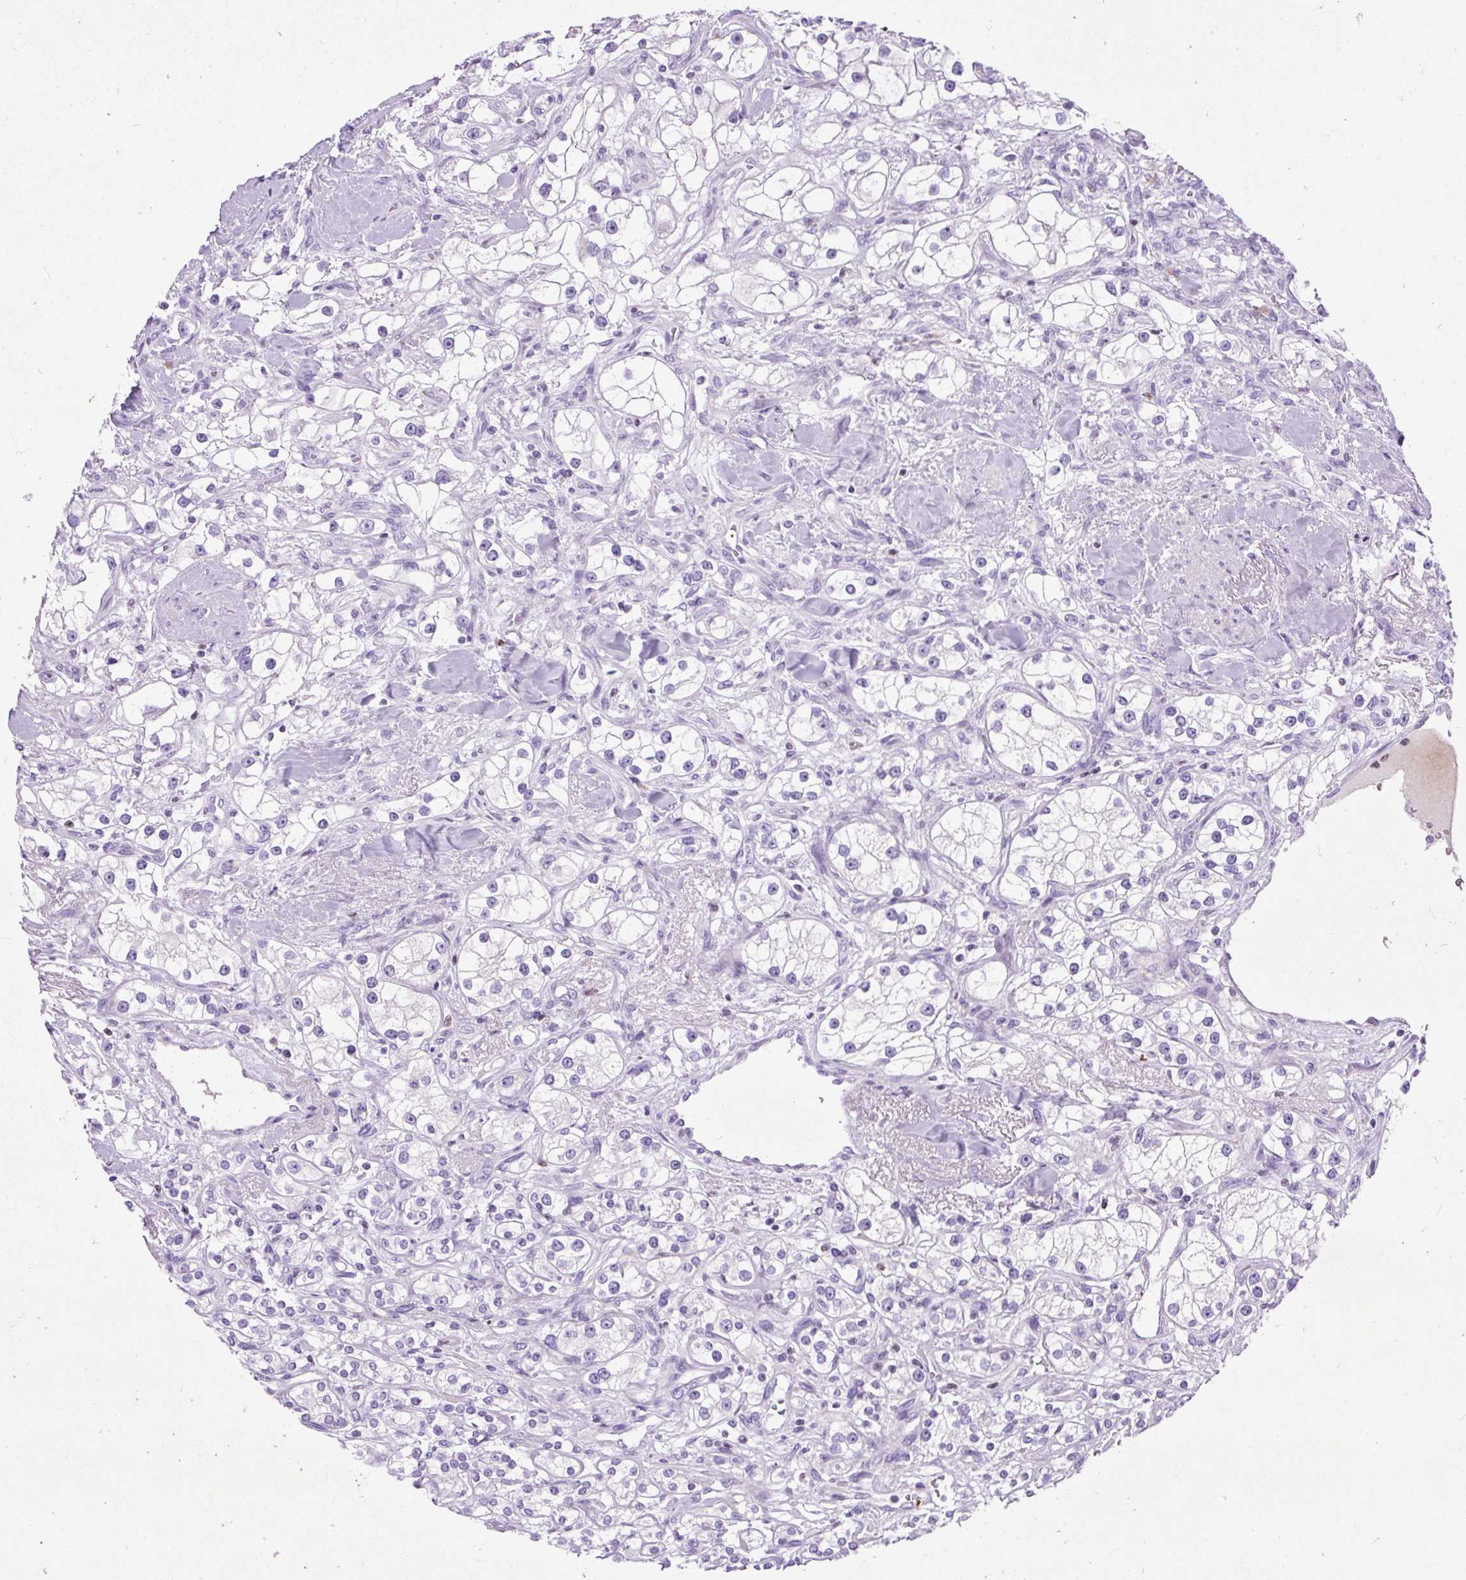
{"staining": {"intensity": "negative", "quantity": "none", "location": "none"}, "tissue": "renal cancer", "cell_type": "Tumor cells", "image_type": "cancer", "snomed": [{"axis": "morphology", "description": "Adenocarcinoma, NOS"}, {"axis": "topography", "description": "Kidney"}], "caption": "Immunohistochemistry photomicrograph of renal cancer (adenocarcinoma) stained for a protein (brown), which displays no positivity in tumor cells. (DAB (3,3'-diaminobenzidine) IHC with hematoxylin counter stain).", "gene": "SPC24", "patient": {"sex": "male", "age": 77}}